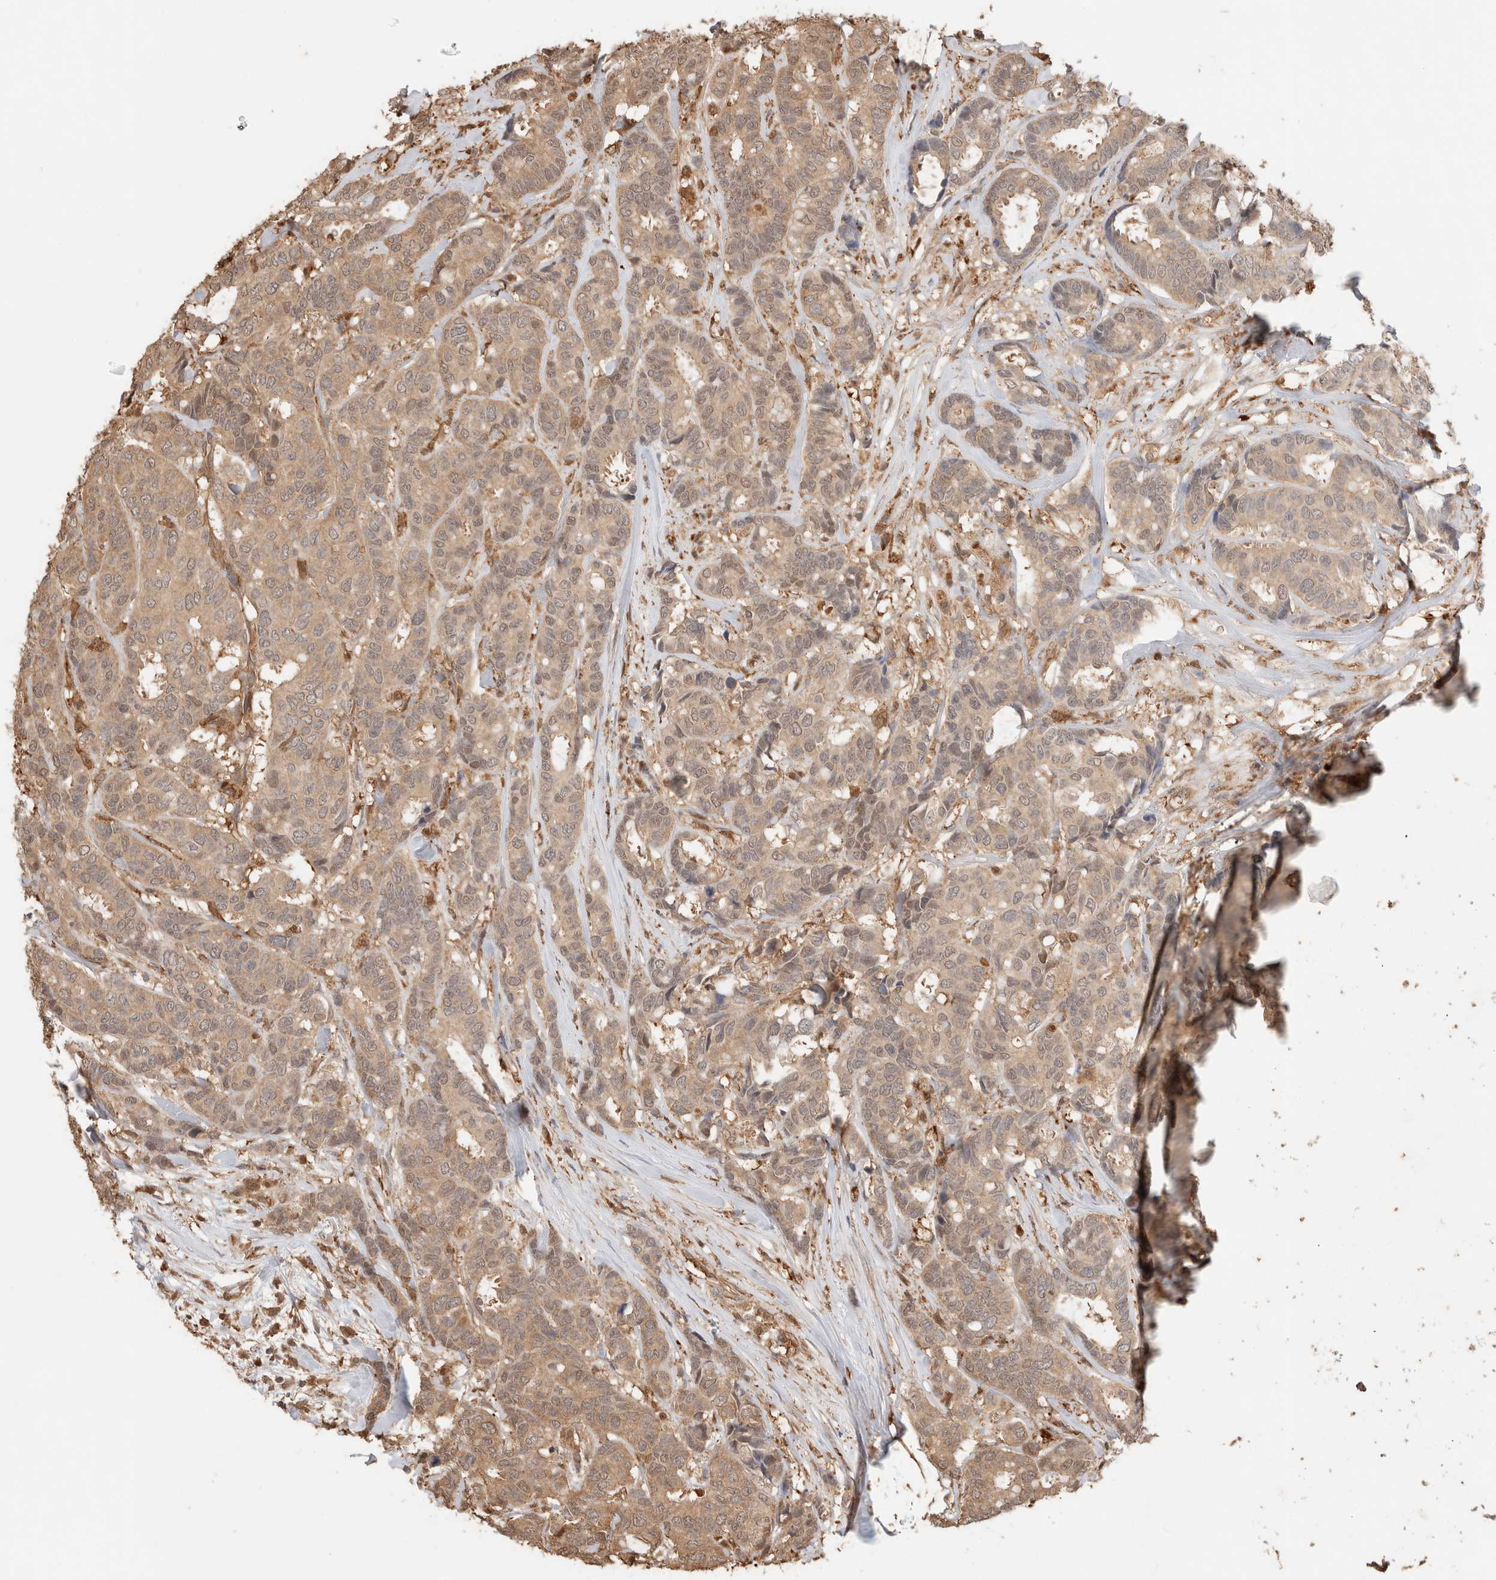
{"staining": {"intensity": "moderate", "quantity": ">75%", "location": "cytoplasmic/membranous,nuclear"}, "tissue": "breast cancer", "cell_type": "Tumor cells", "image_type": "cancer", "snomed": [{"axis": "morphology", "description": "Duct carcinoma"}, {"axis": "topography", "description": "Breast"}], "caption": "Brown immunohistochemical staining in invasive ductal carcinoma (breast) displays moderate cytoplasmic/membranous and nuclear staining in about >75% of tumor cells.", "gene": "YWHAH", "patient": {"sex": "female", "age": 87}}